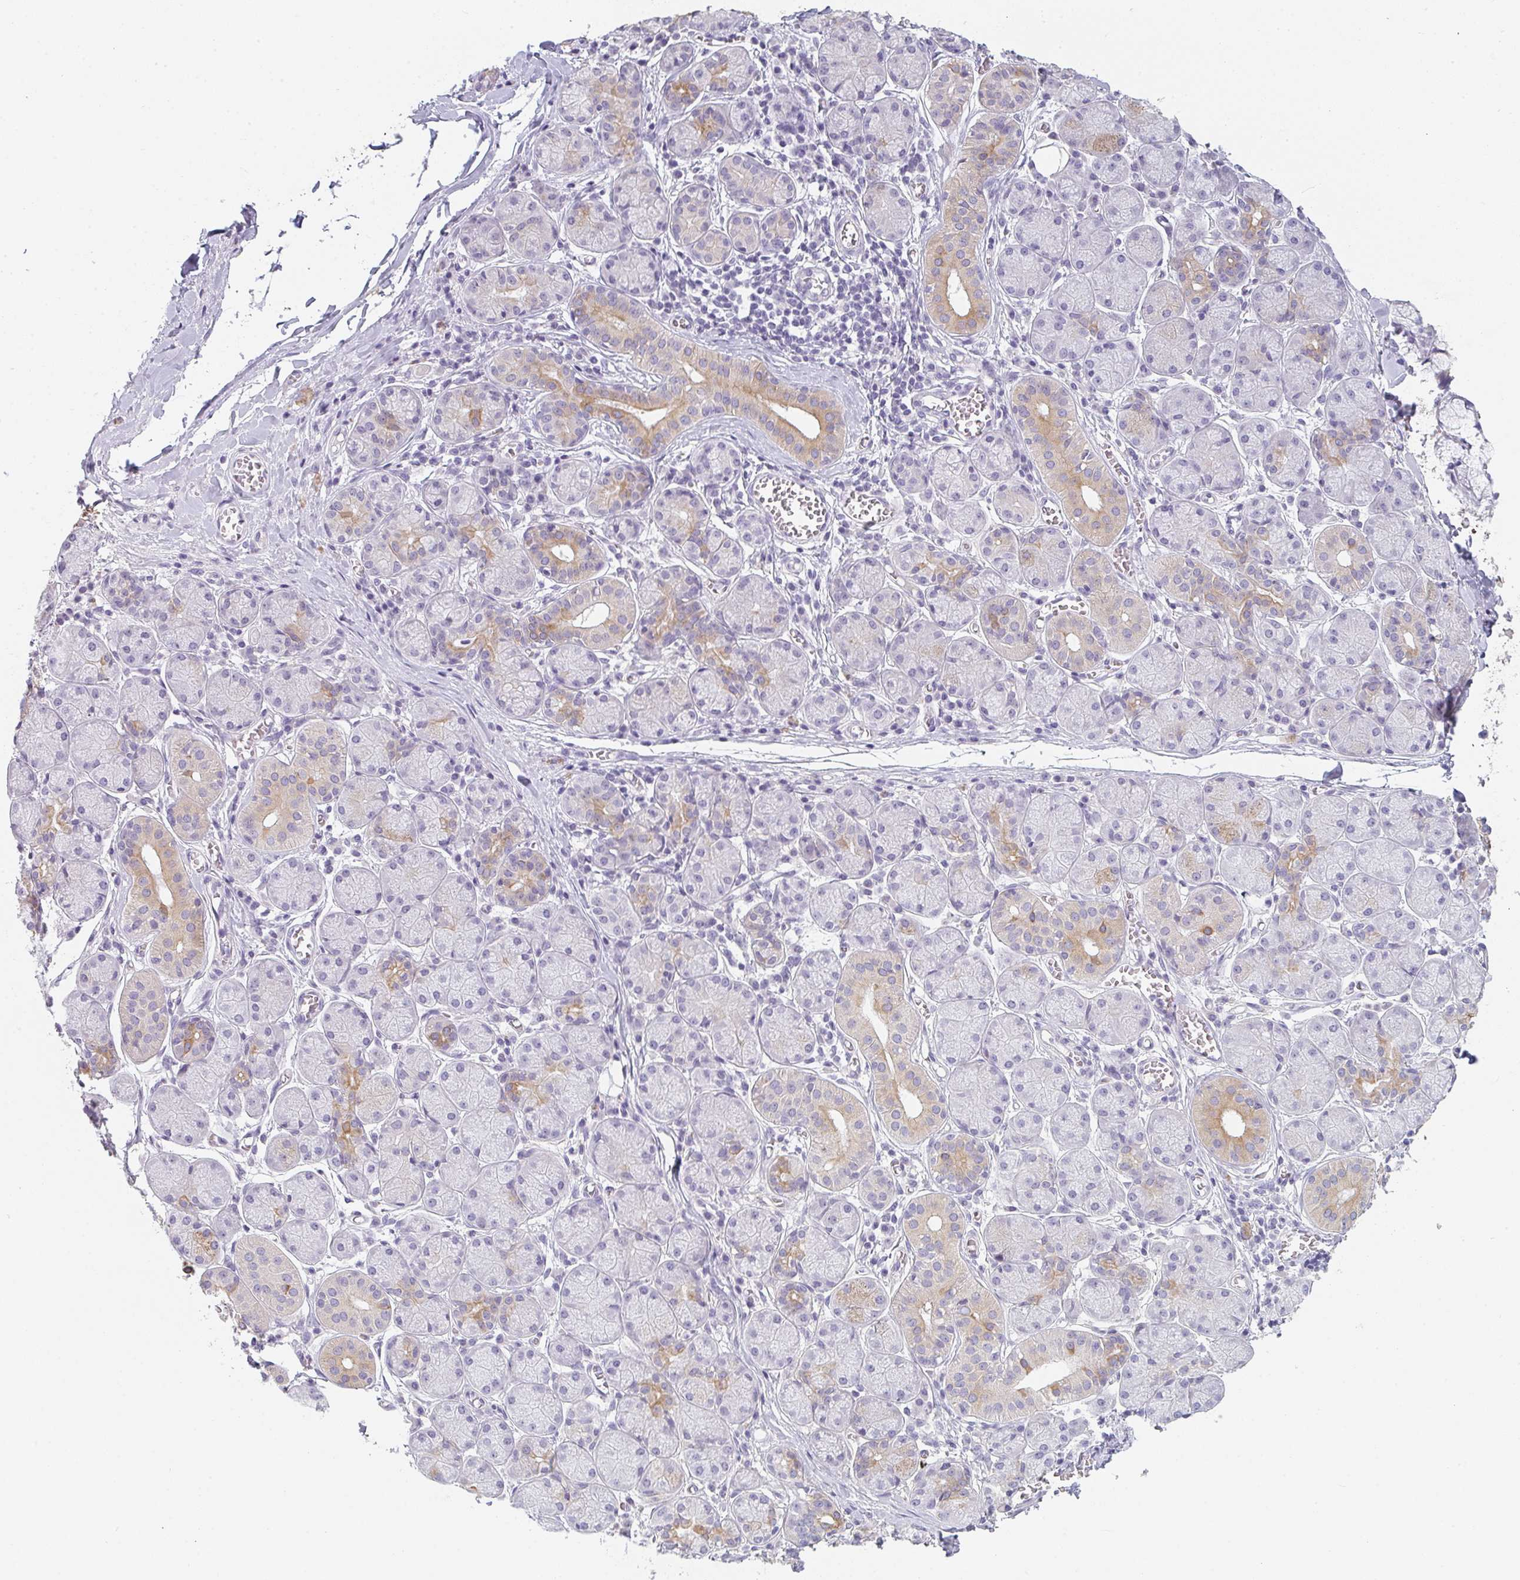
{"staining": {"intensity": "moderate", "quantity": "<25%", "location": "cytoplasmic/membranous"}, "tissue": "salivary gland", "cell_type": "Glandular cells", "image_type": "normal", "snomed": [{"axis": "morphology", "description": "Normal tissue, NOS"}, {"axis": "topography", "description": "Salivary gland"}], "caption": "Moderate cytoplasmic/membranous expression for a protein is seen in about <25% of glandular cells of benign salivary gland using immunohistochemistry (IHC).", "gene": "C1QTNF8", "patient": {"sex": "female", "age": 24}}